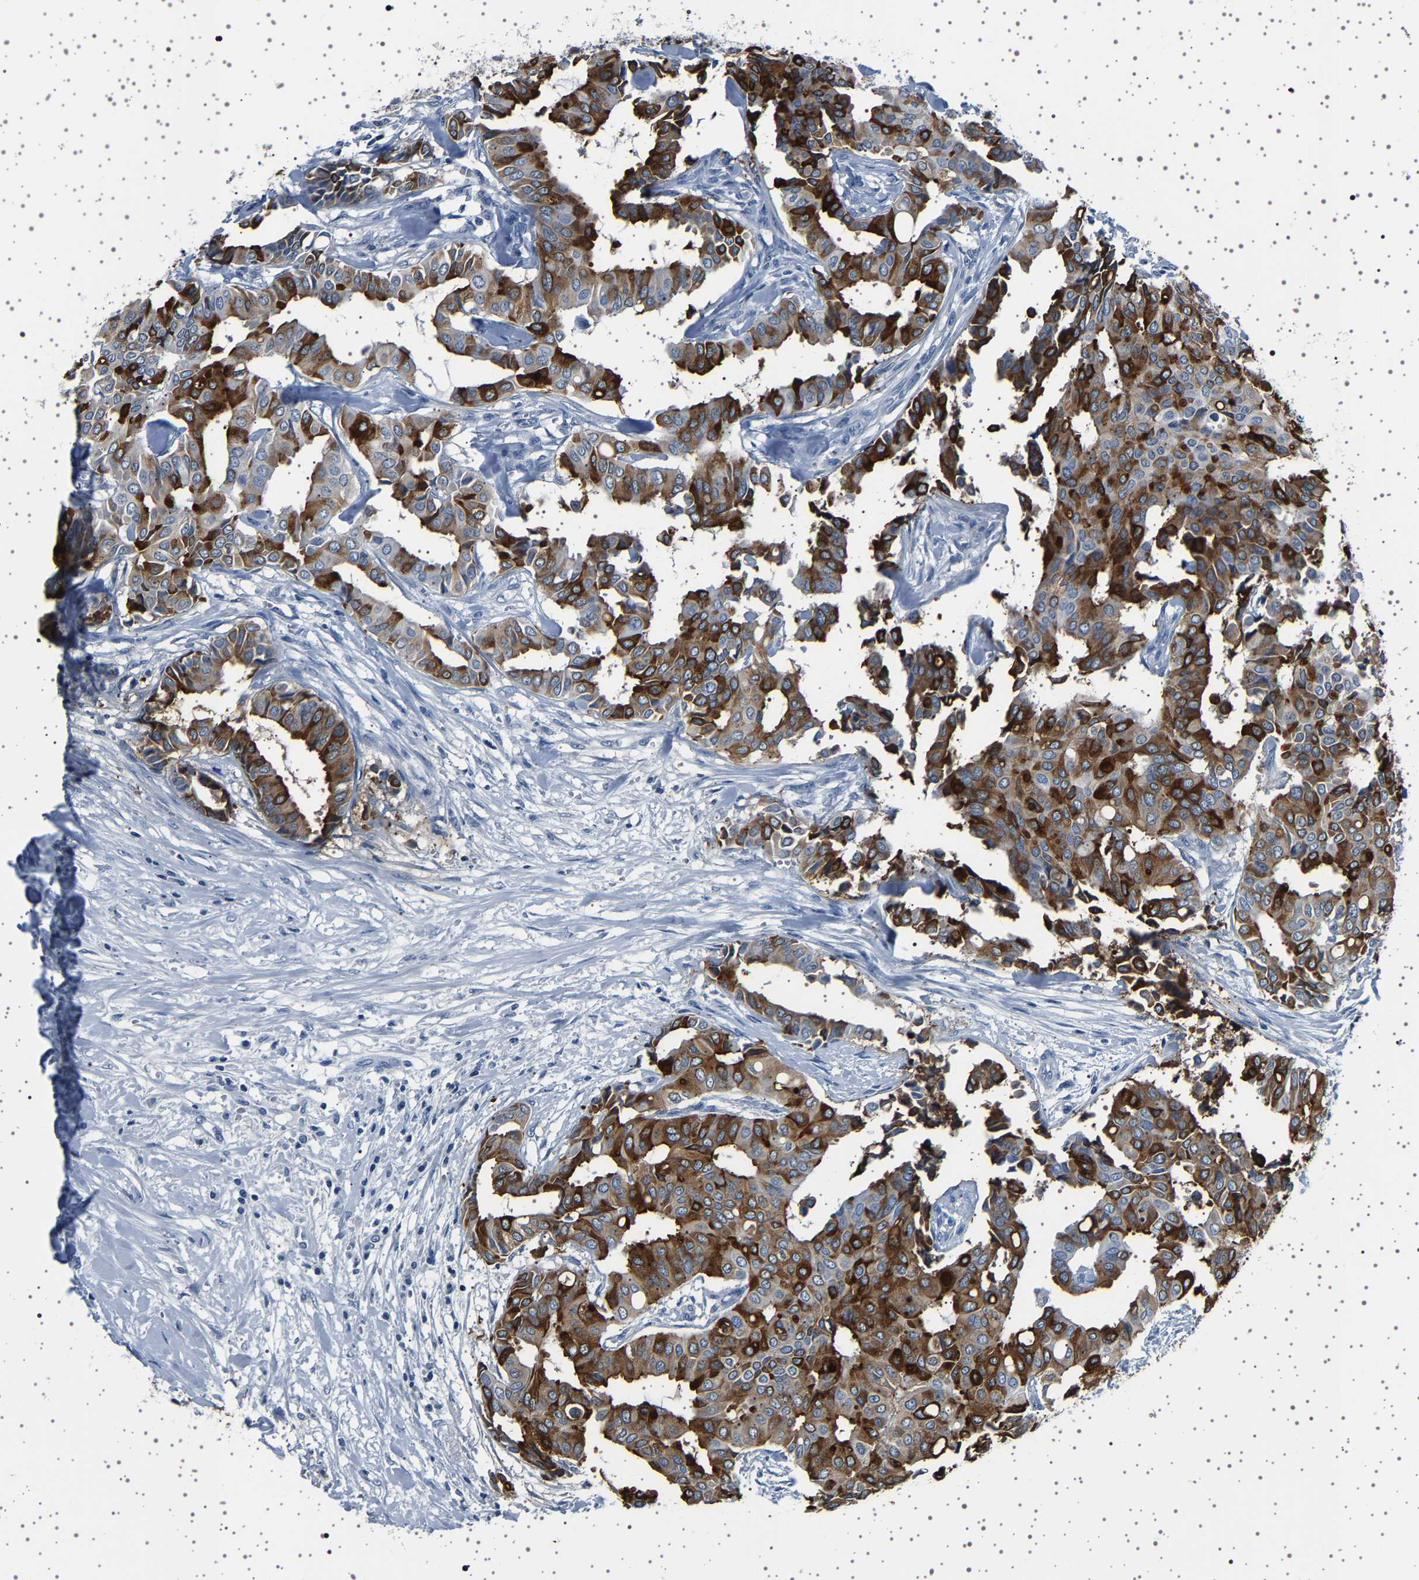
{"staining": {"intensity": "strong", "quantity": ">75%", "location": "cytoplasmic/membranous"}, "tissue": "head and neck cancer", "cell_type": "Tumor cells", "image_type": "cancer", "snomed": [{"axis": "morphology", "description": "Adenocarcinoma, NOS"}, {"axis": "topography", "description": "Salivary gland"}, {"axis": "topography", "description": "Head-Neck"}], "caption": "A high-resolution micrograph shows immunohistochemistry staining of head and neck cancer (adenocarcinoma), which demonstrates strong cytoplasmic/membranous expression in approximately >75% of tumor cells.", "gene": "TFF3", "patient": {"sex": "female", "age": 59}}